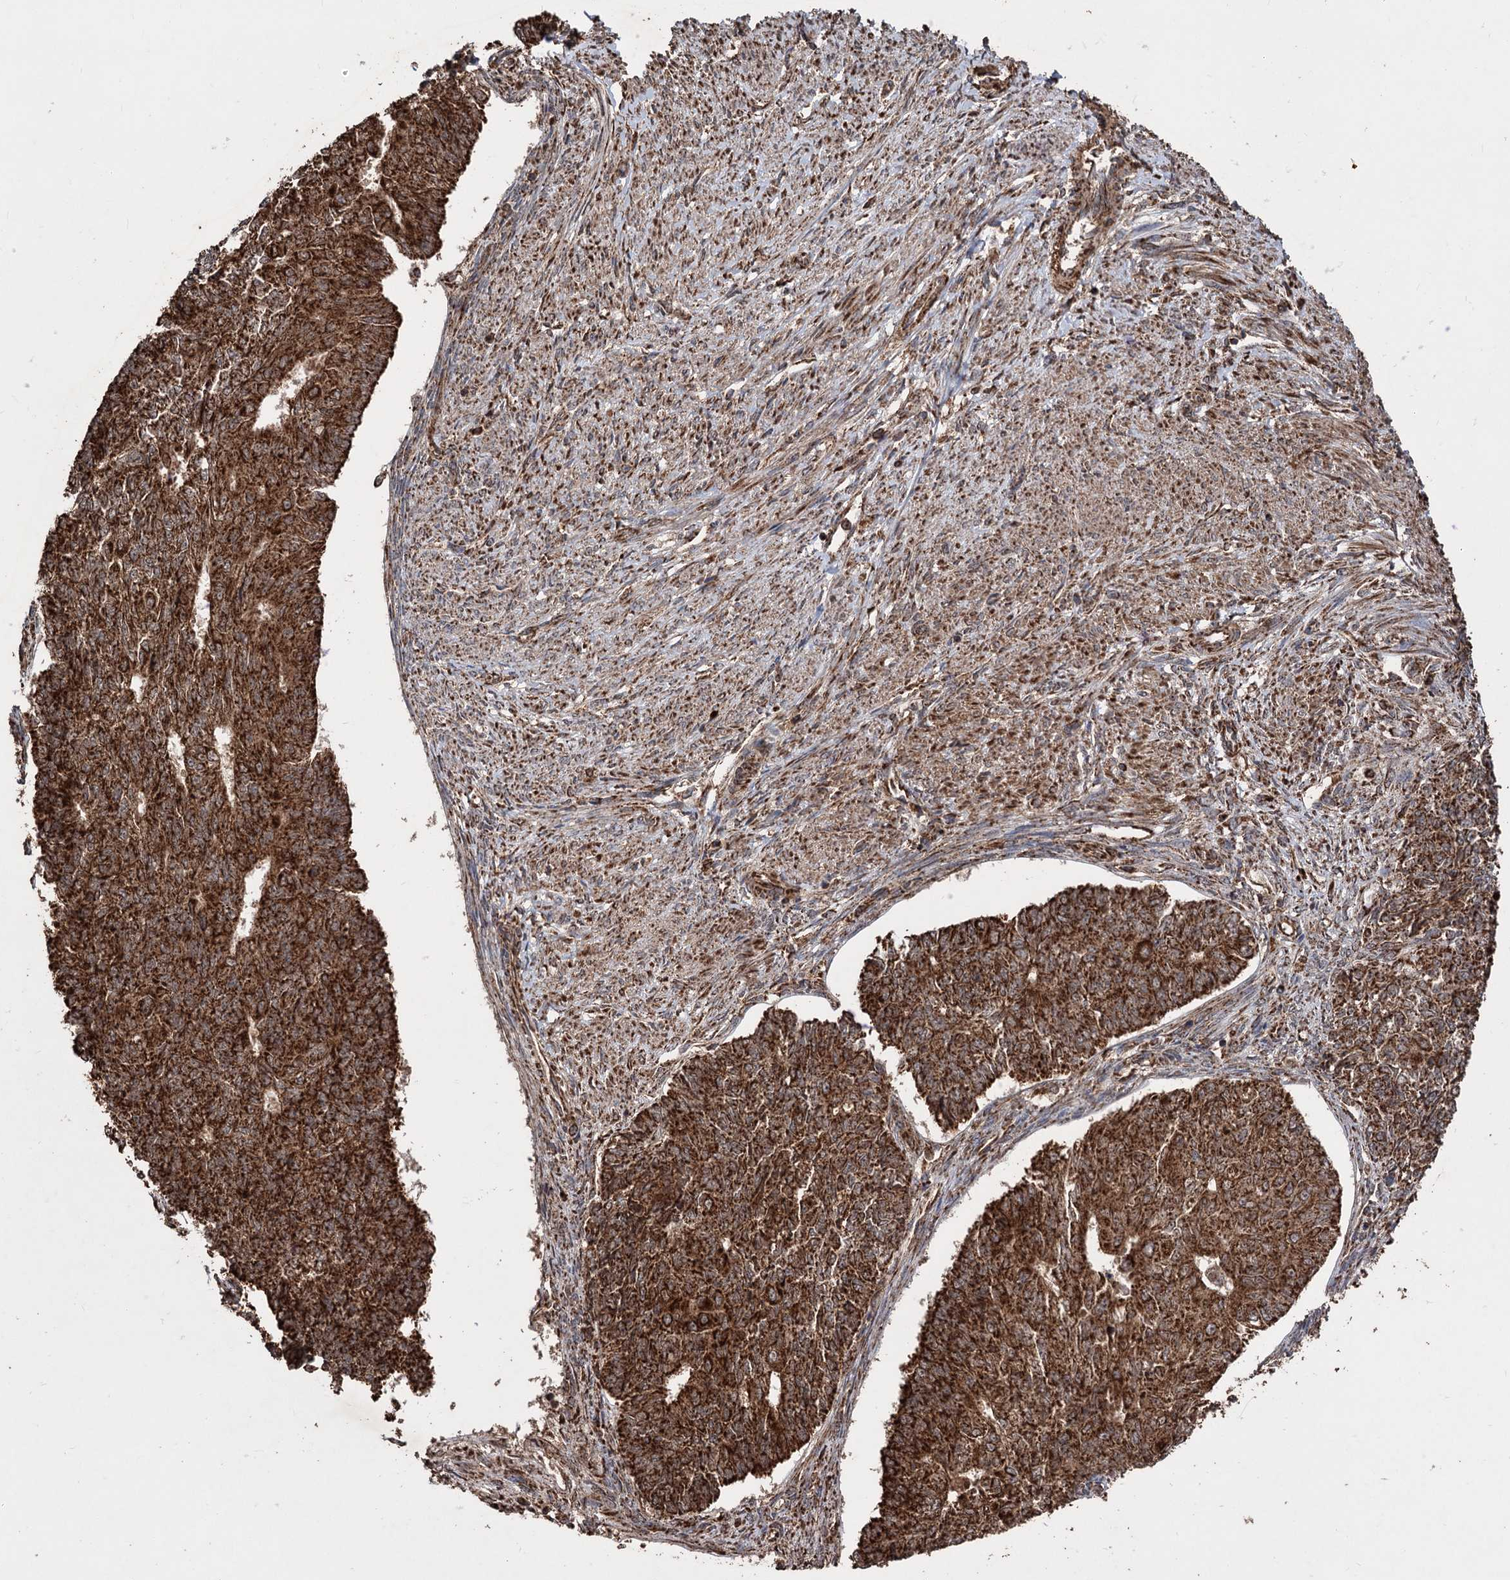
{"staining": {"intensity": "strong", "quantity": ">75%", "location": "cytoplasmic/membranous"}, "tissue": "endometrial cancer", "cell_type": "Tumor cells", "image_type": "cancer", "snomed": [{"axis": "morphology", "description": "Adenocarcinoma, NOS"}, {"axis": "topography", "description": "Endometrium"}], "caption": "A high amount of strong cytoplasmic/membranous positivity is present in approximately >75% of tumor cells in endometrial cancer tissue.", "gene": "IPO4", "patient": {"sex": "female", "age": 32}}